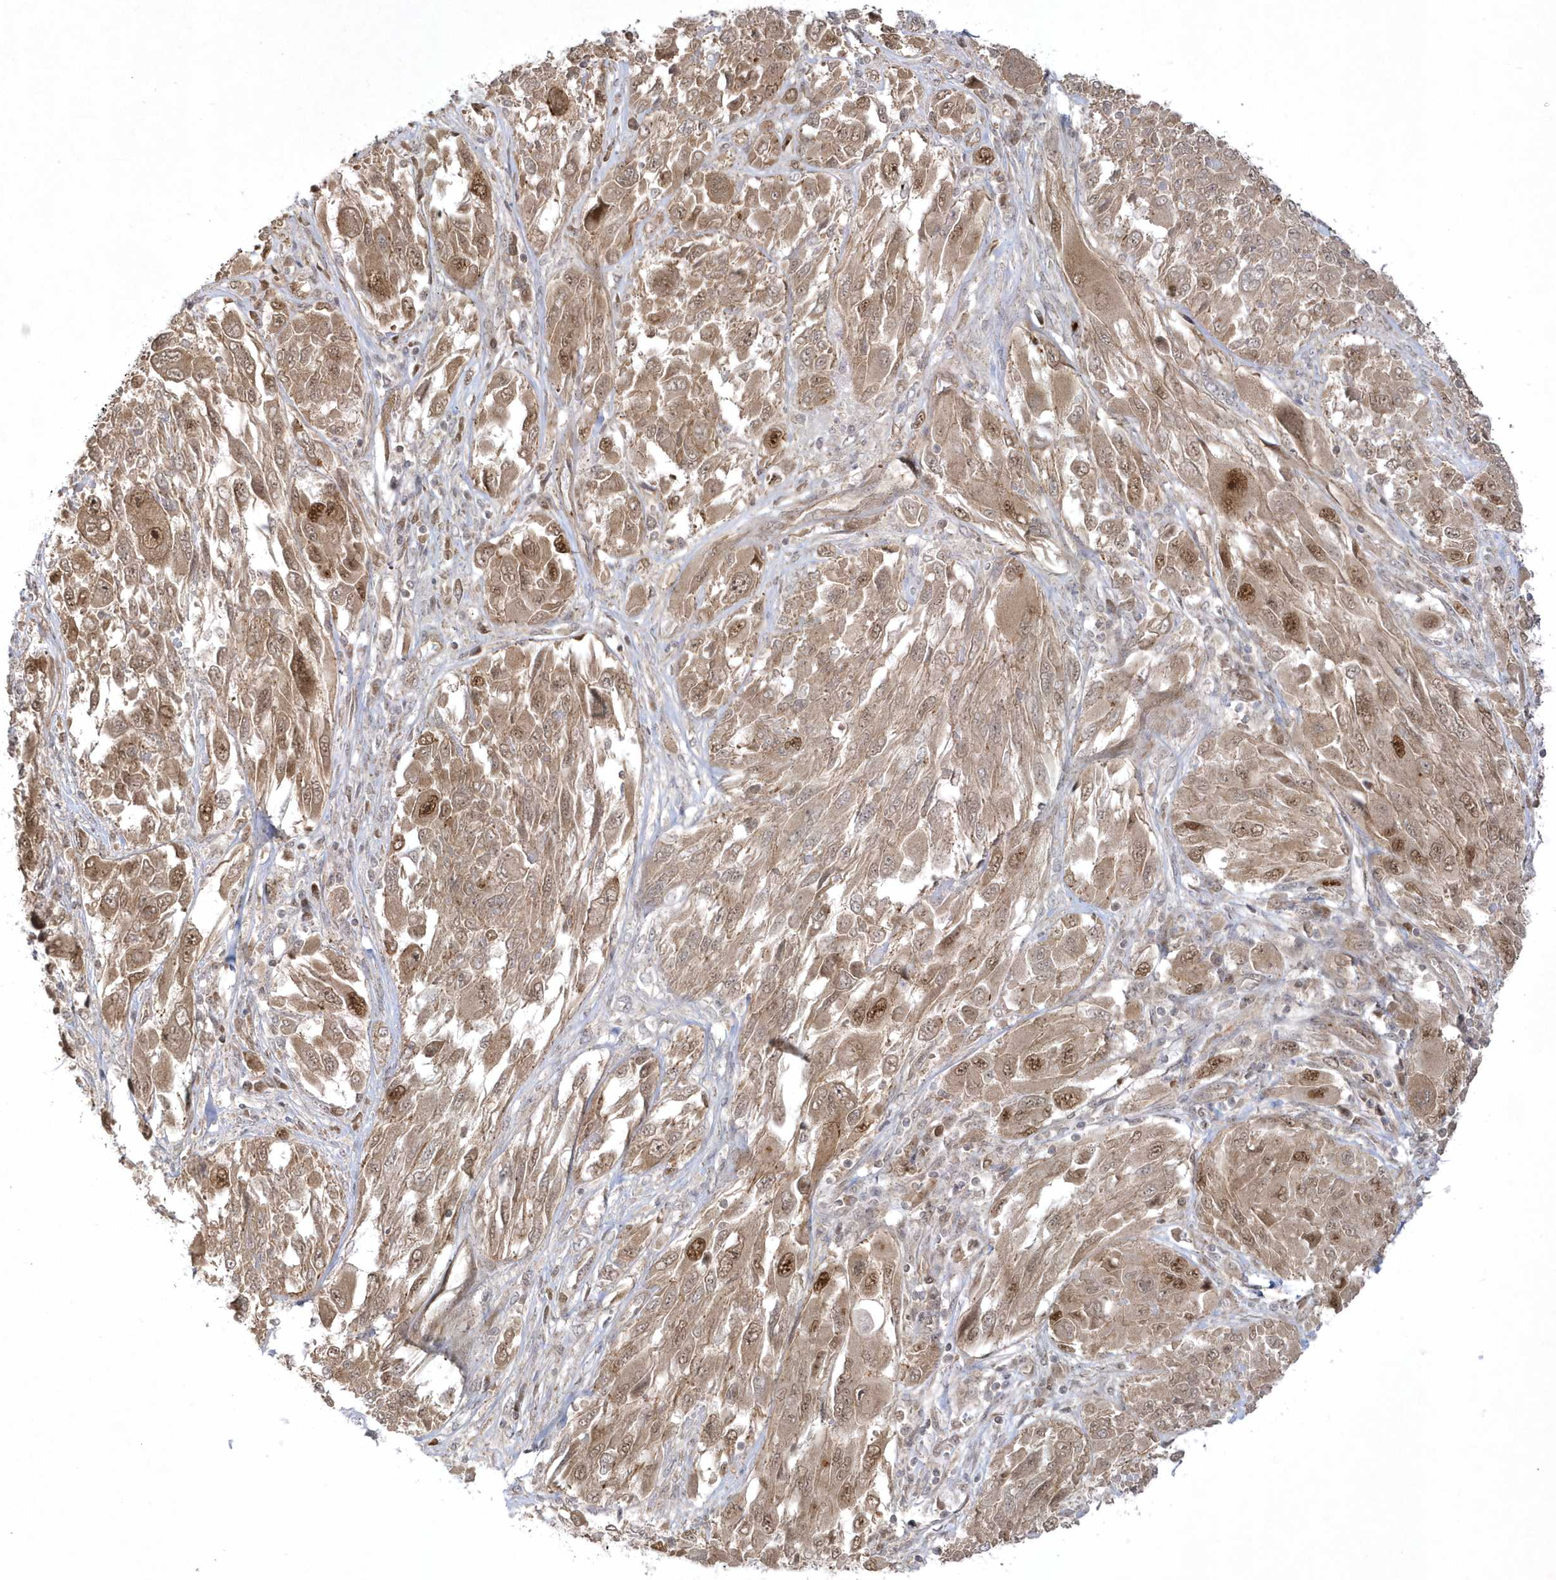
{"staining": {"intensity": "moderate", "quantity": ">75%", "location": "cytoplasmic/membranous,nuclear"}, "tissue": "melanoma", "cell_type": "Tumor cells", "image_type": "cancer", "snomed": [{"axis": "morphology", "description": "Malignant melanoma, NOS"}, {"axis": "topography", "description": "Skin"}], "caption": "Human melanoma stained with a protein marker demonstrates moderate staining in tumor cells.", "gene": "NAF1", "patient": {"sex": "female", "age": 91}}